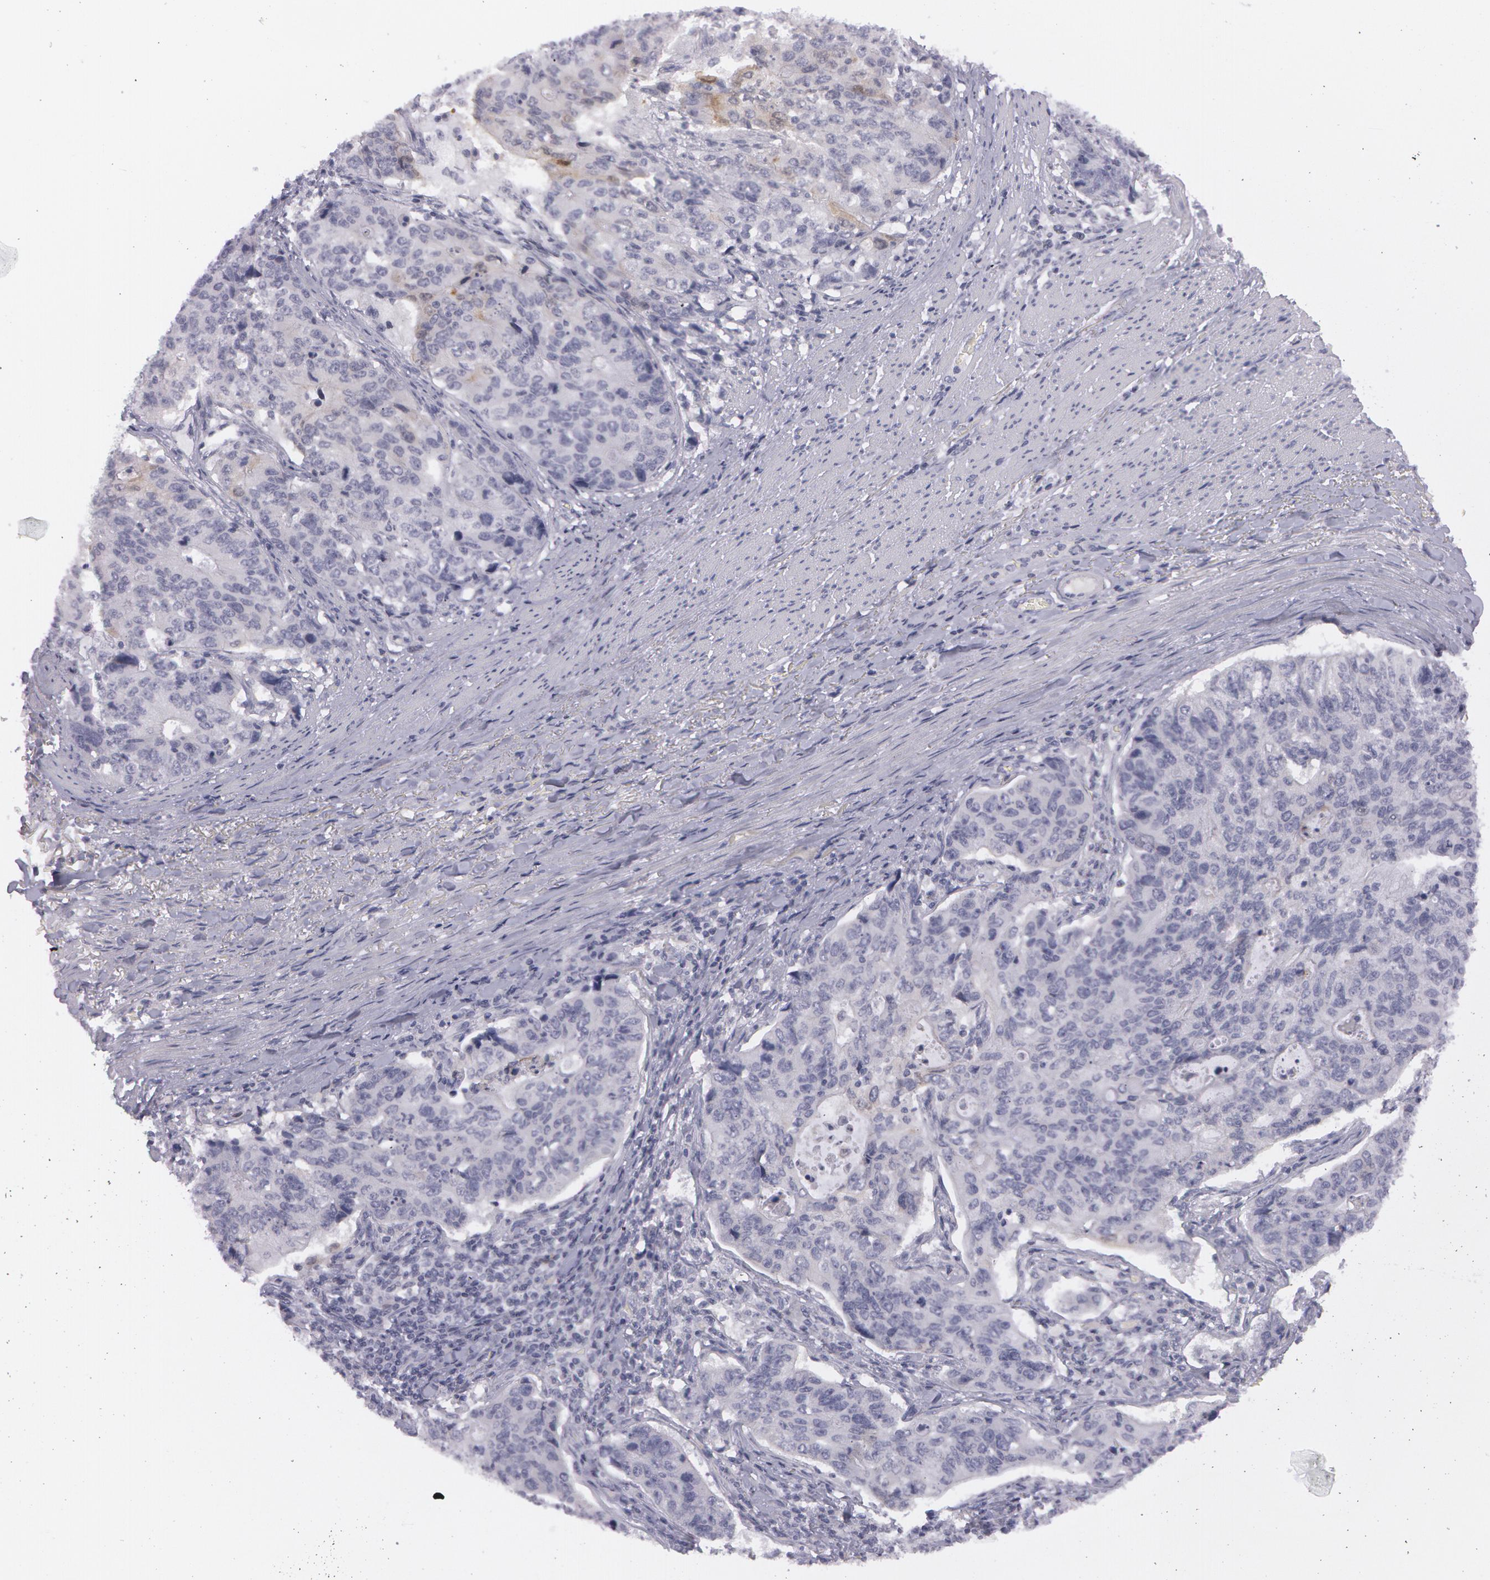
{"staining": {"intensity": "negative", "quantity": "none", "location": "none"}, "tissue": "stomach cancer", "cell_type": "Tumor cells", "image_type": "cancer", "snomed": [{"axis": "morphology", "description": "Adenocarcinoma, NOS"}, {"axis": "topography", "description": "Esophagus"}, {"axis": "topography", "description": "Stomach"}], "caption": "Stomach cancer was stained to show a protein in brown. There is no significant expression in tumor cells.", "gene": "IL1RN", "patient": {"sex": "male", "age": 74}}